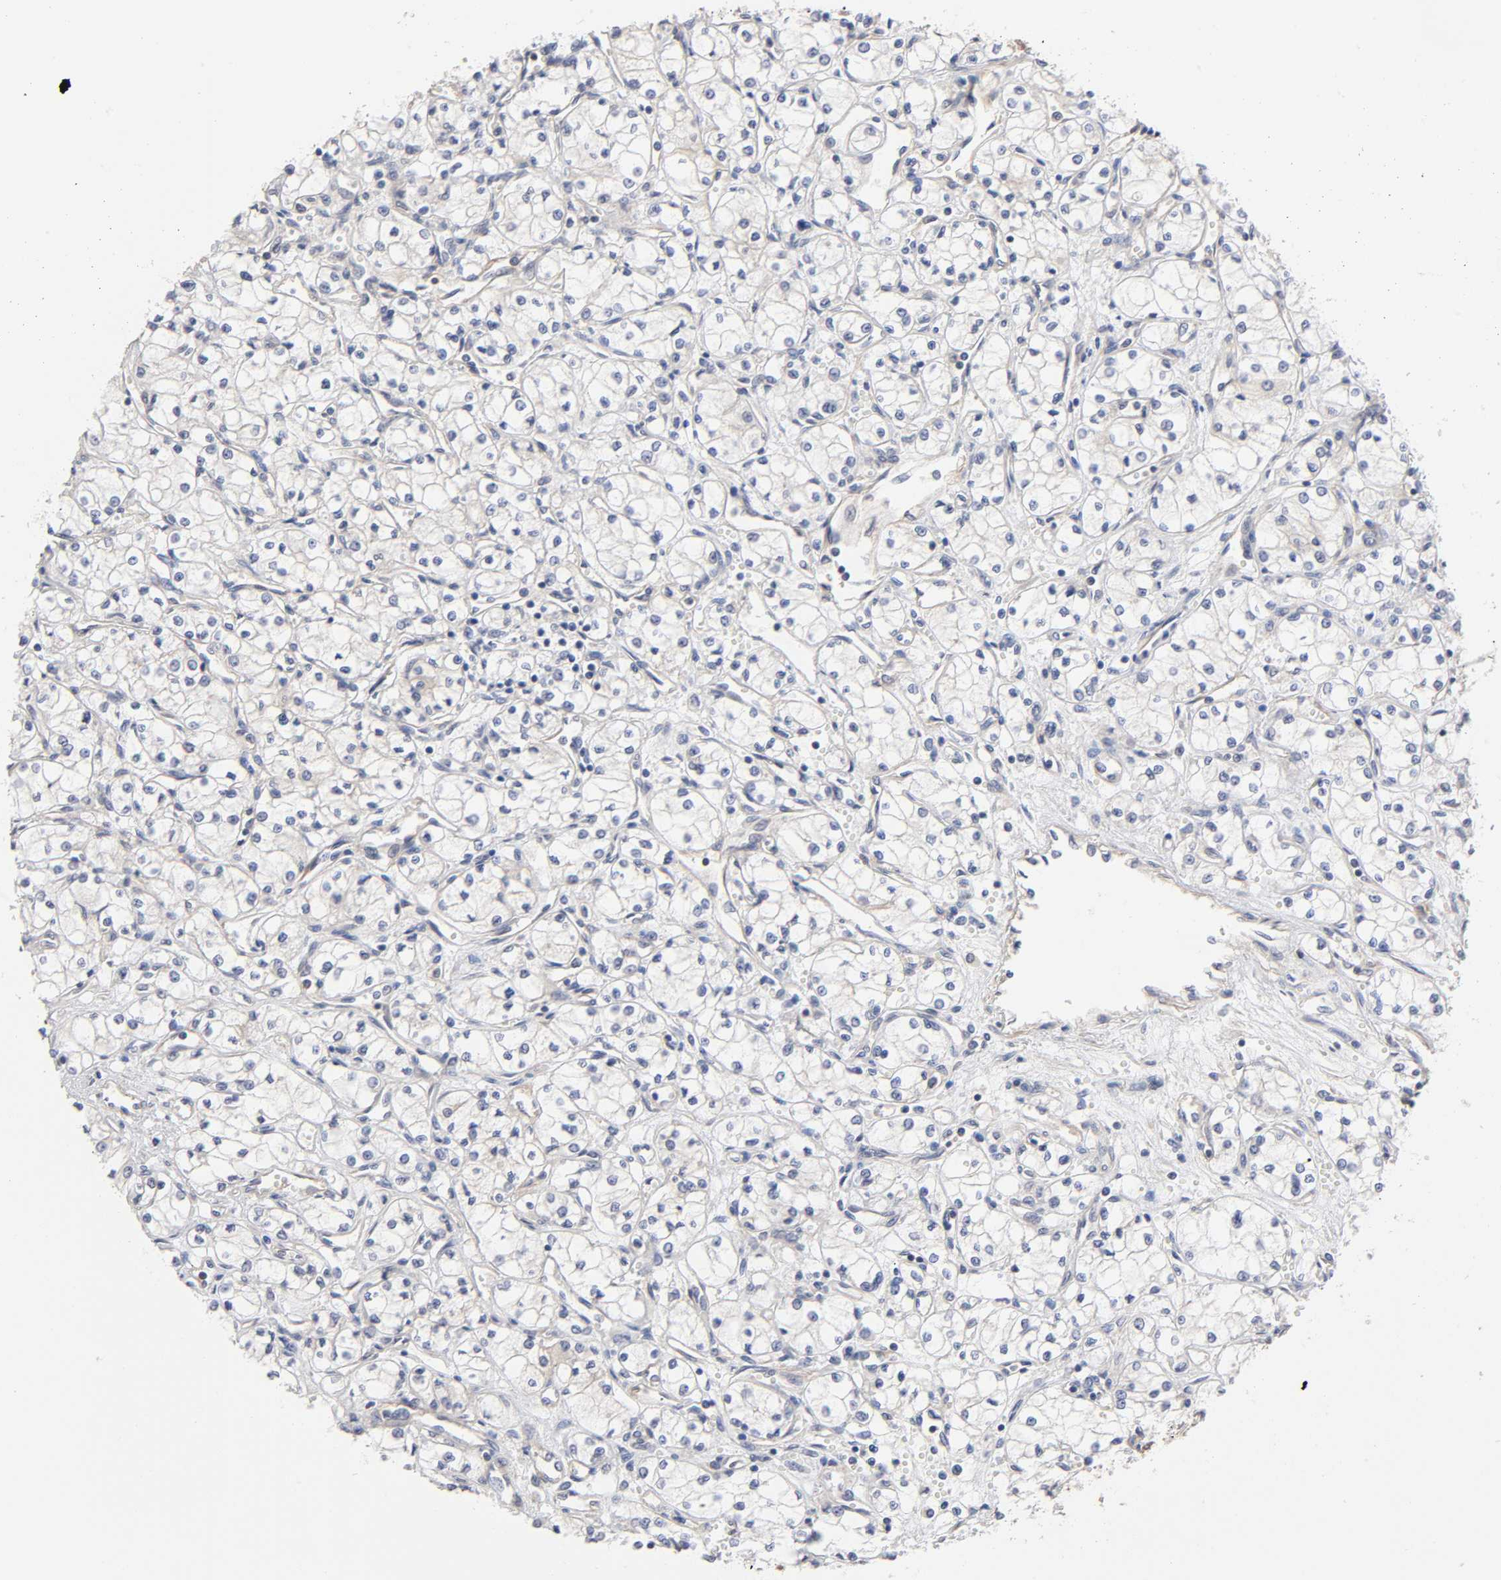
{"staining": {"intensity": "negative", "quantity": "none", "location": "none"}, "tissue": "renal cancer", "cell_type": "Tumor cells", "image_type": "cancer", "snomed": [{"axis": "morphology", "description": "Normal tissue, NOS"}, {"axis": "morphology", "description": "Adenocarcinoma, NOS"}, {"axis": "topography", "description": "Kidney"}], "caption": "Immunohistochemistry histopathology image of neoplastic tissue: renal cancer stained with DAB shows no significant protein positivity in tumor cells. (Stains: DAB (3,3'-diaminobenzidine) immunohistochemistry (IHC) with hematoxylin counter stain, Microscopy: brightfield microscopy at high magnification).", "gene": "STRN3", "patient": {"sex": "male", "age": 59}}